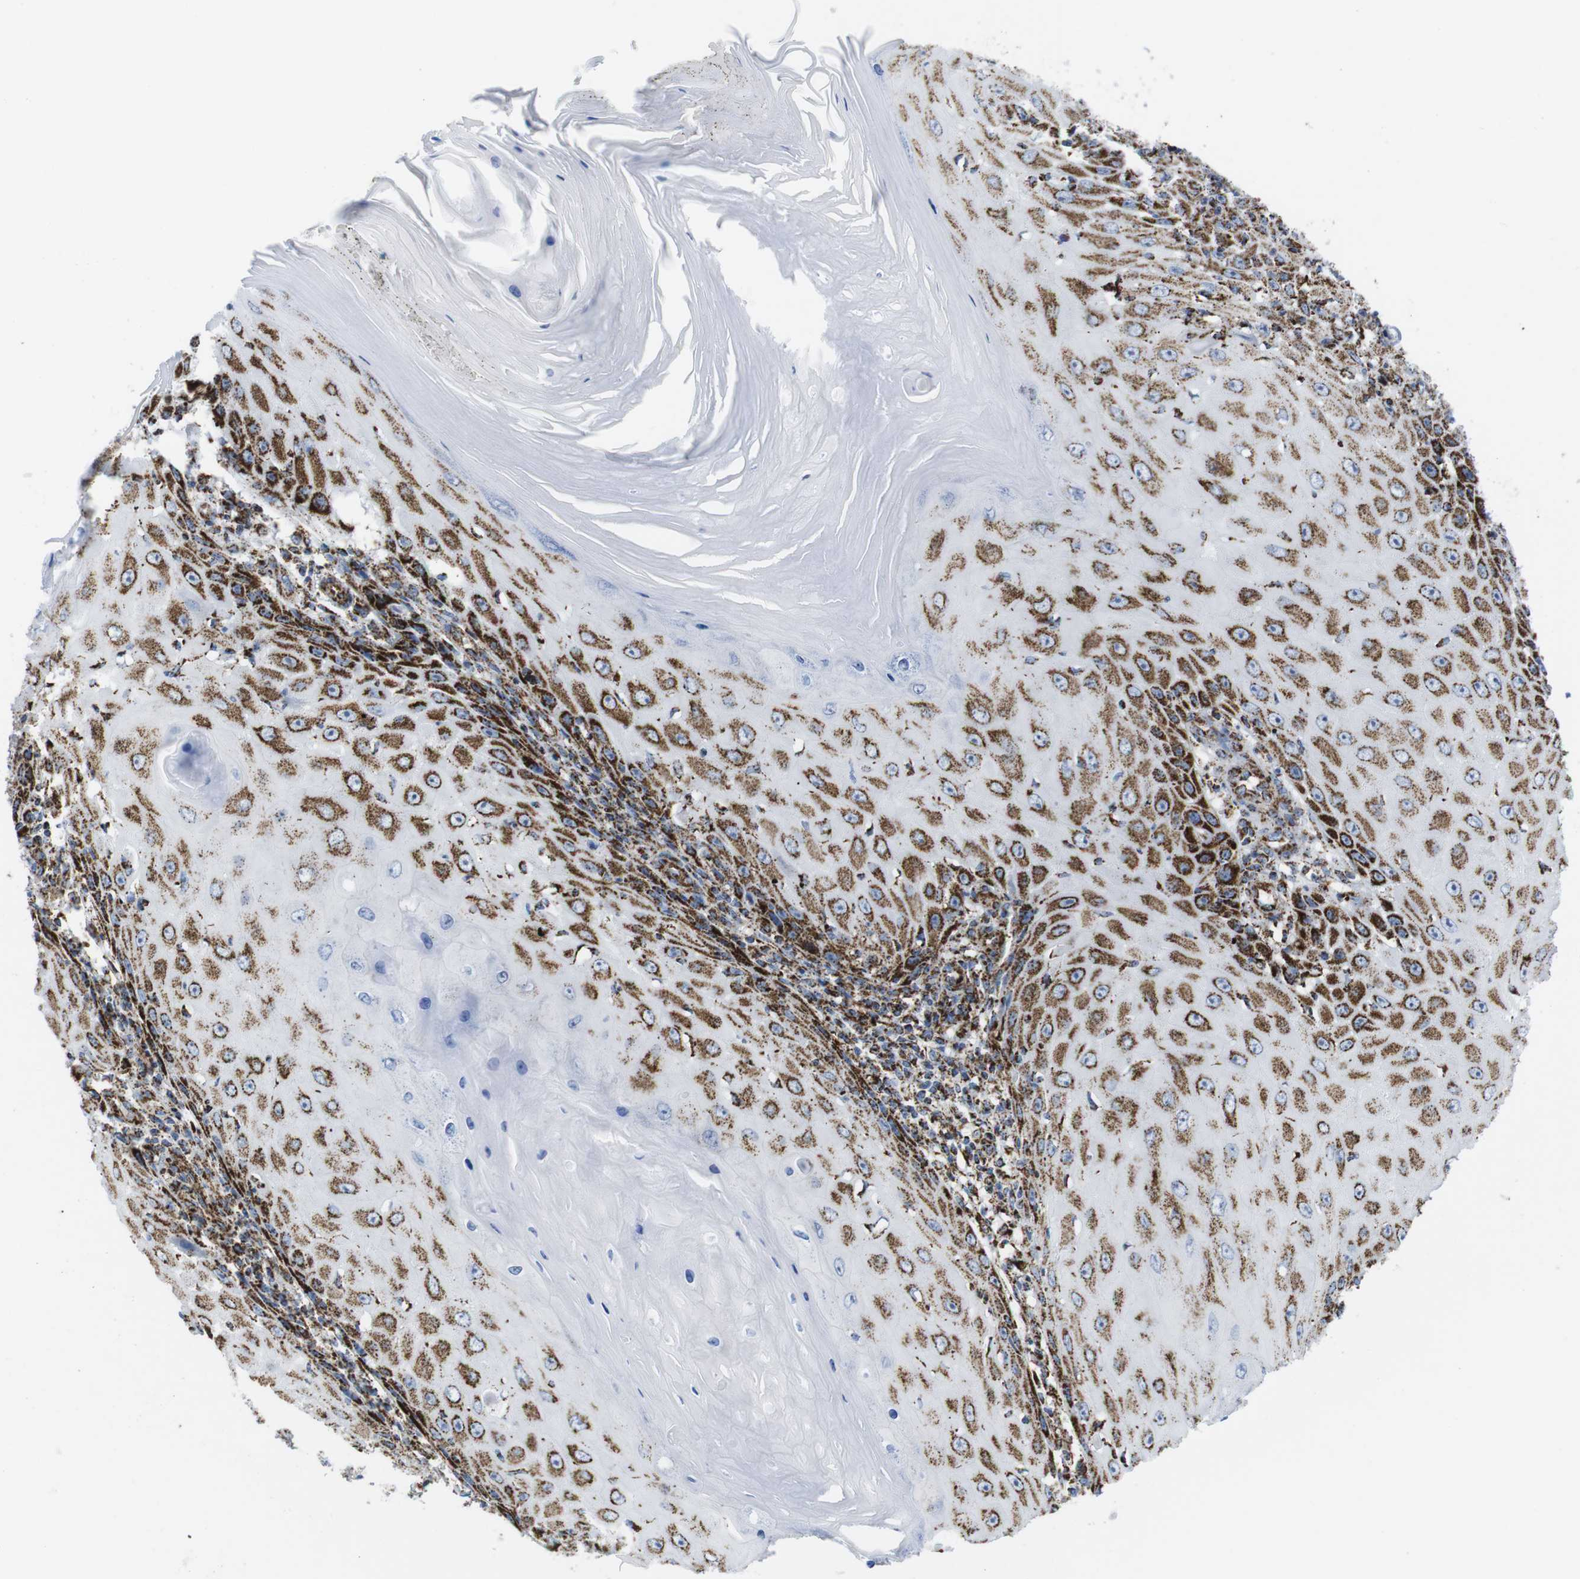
{"staining": {"intensity": "strong", "quantity": ">75%", "location": "cytoplasmic/membranous"}, "tissue": "skin cancer", "cell_type": "Tumor cells", "image_type": "cancer", "snomed": [{"axis": "morphology", "description": "Squamous cell carcinoma, NOS"}, {"axis": "topography", "description": "Skin"}], "caption": "IHC of skin cancer reveals high levels of strong cytoplasmic/membranous positivity in approximately >75% of tumor cells.", "gene": "ATP5PO", "patient": {"sex": "female", "age": 73}}